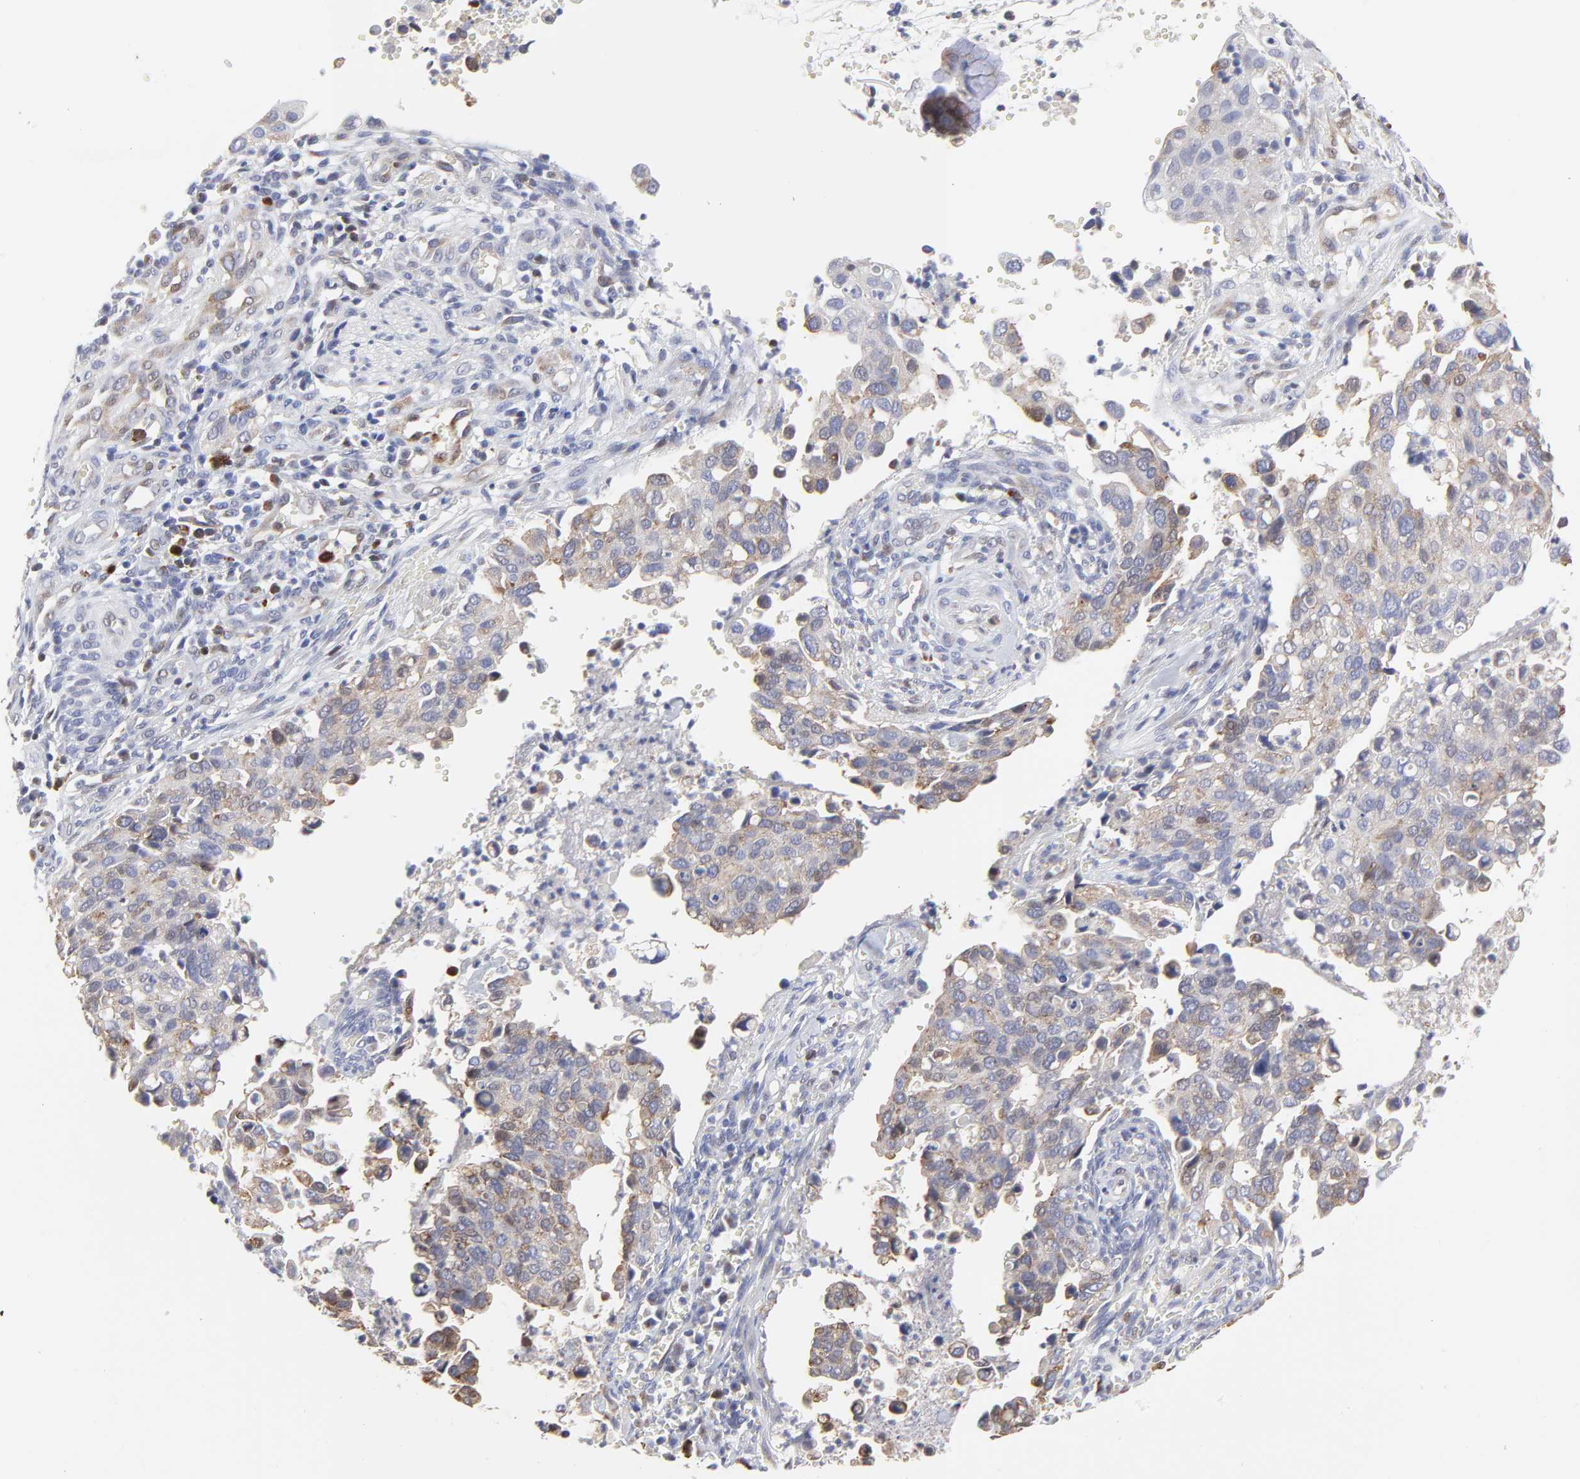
{"staining": {"intensity": "weak", "quantity": "<25%", "location": "cytoplasmic/membranous"}, "tissue": "cervical cancer", "cell_type": "Tumor cells", "image_type": "cancer", "snomed": [{"axis": "morphology", "description": "Normal tissue, NOS"}, {"axis": "morphology", "description": "Squamous cell carcinoma, NOS"}, {"axis": "topography", "description": "Cervix"}], "caption": "This is an IHC photomicrograph of human cervical cancer. There is no positivity in tumor cells.", "gene": "NCAPH", "patient": {"sex": "female", "age": 45}}